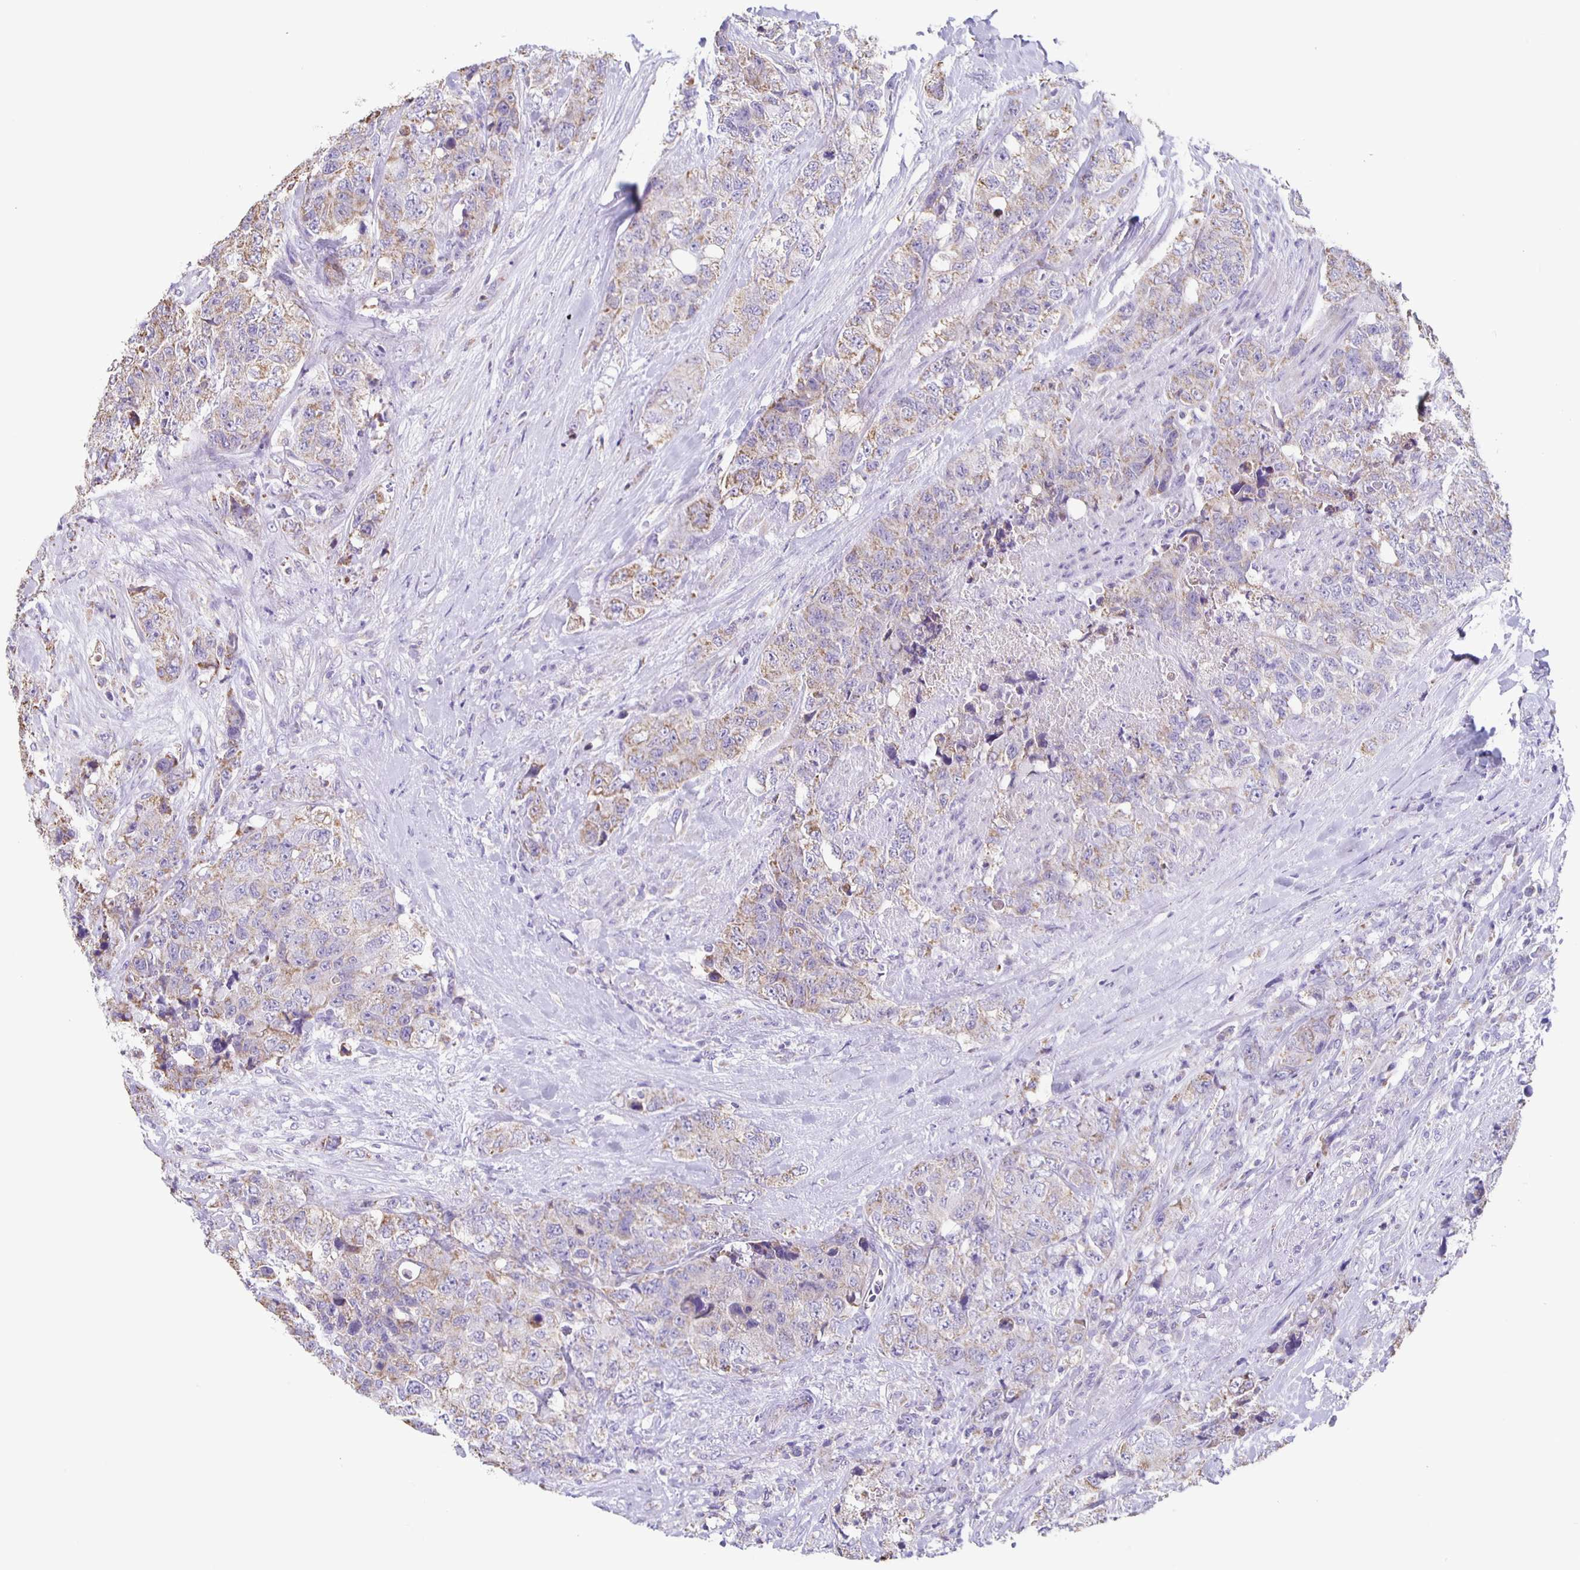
{"staining": {"intensity": "weak", "quantity": "25%-75%", "location": "cytoplasmic/membranous"}, "tissue": "urothelial cancer", "cell_type": "Tumor cells", "image_type": "cancer", "snomed": [{"axis": "morphology", "description": "Urothelial carcinoma, High grade"}, {"axis": "topography", "description": "Urinary bladder"}], "caption": "About 25%-75% of tumor cells in human high-grade urothelial carcinoma exhibit weak cytoplasmic/membranous protein staining as visualized by brown immunohistochemical staining.", "gene": "TPPP", "patient": {"sex": "female", "age": 78}}